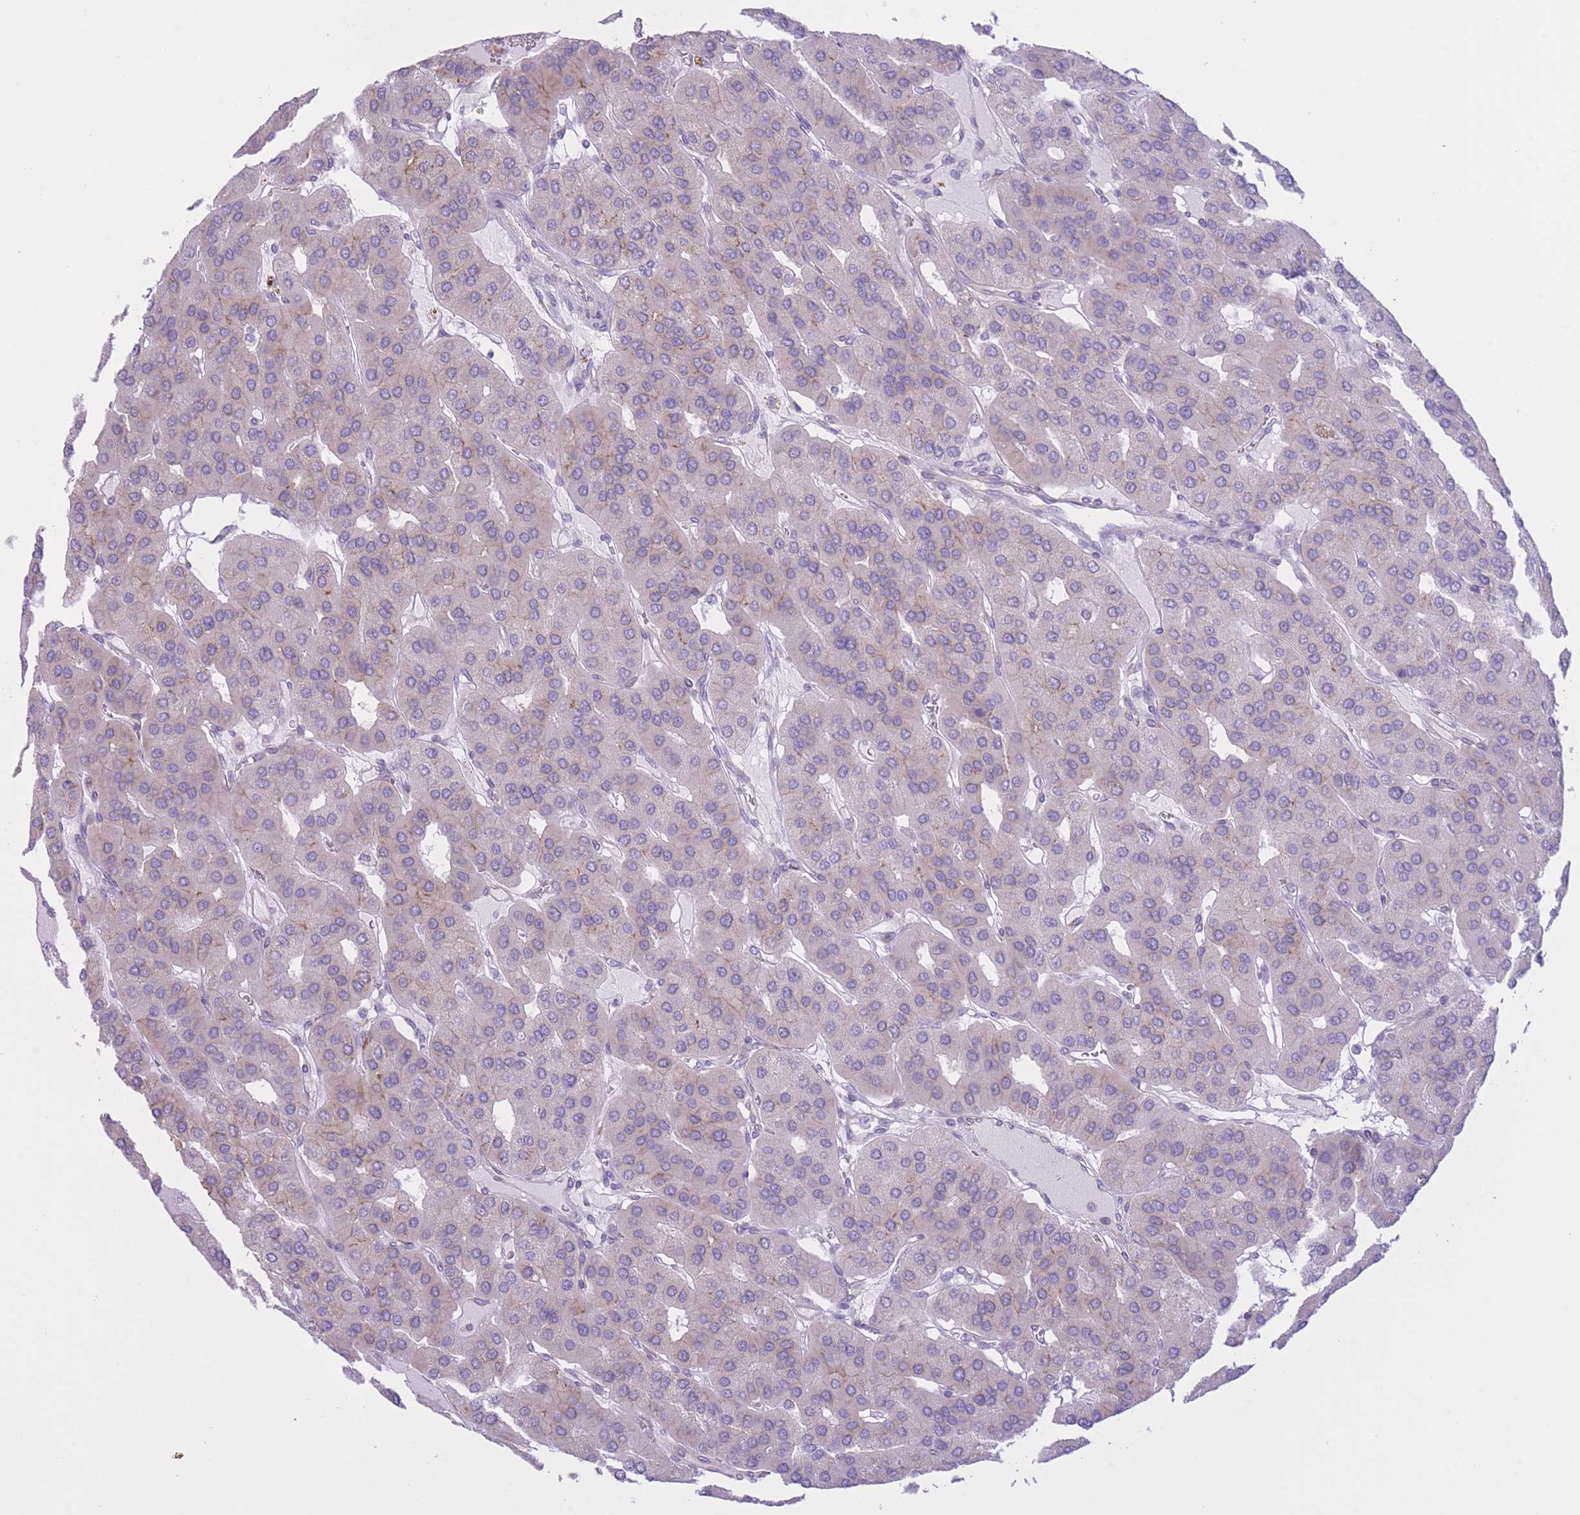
{"staining": {"intensity": "negative", "quantity": "none", "location": "none"}, "tissue": "parathyroid gland", "cell_type": "Glandular cells", "image_type": "normal", "snomed": [{"axis": "morphology", "description": "Normal tissue, NOS"}, {"axis": "morphology", "description": "Adenoma, NOS"}, {"axis": "topography", "description": "Parathyroid gland"}], "caption": "An image of parathyroid gland stained for a protein exhibits no brown staining in glandular cells. The staining is performed using DAB (3,3'-diaminobenzidine) brown chromogen with nuclei counter-stained in using hematoxylin.", "gene": "ZNF501", "patient": {"sex": "female", "age": 86}}